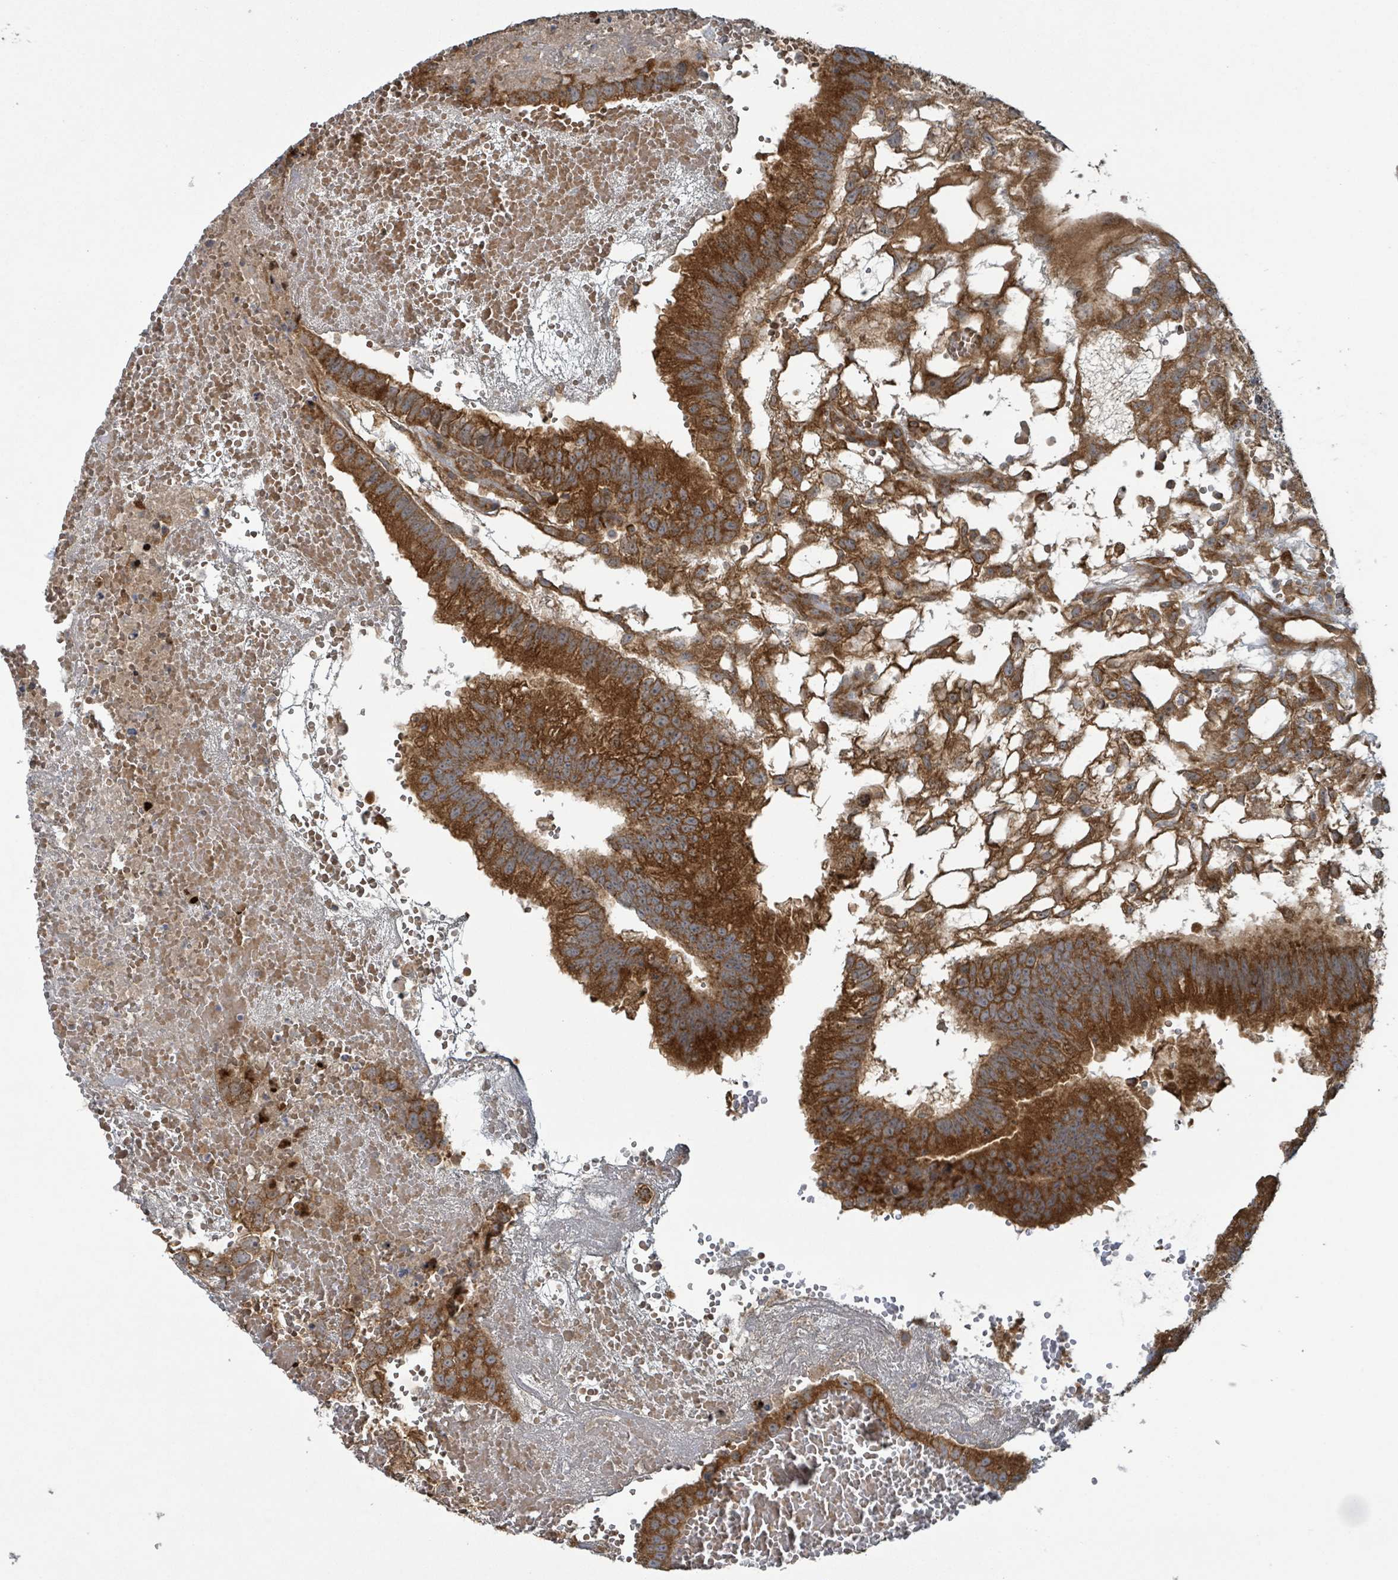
{"staining": {"intensity": "strong", "quantity": ">75%", "location": "cytoplasmic/membranous"}, "tissue": "testis cancer", "cell_type": "Tumor cells", "image_type": "cancer", "snomed": [{"axis": "morphology", "description": "Normal tissue, NOS"}, {"axis": "morphology", "description": "Carcinoma, Embryonal, NOS"}, {"axis": "topography", "description": "Testis"}], "caption": "Immunohistochemical staining of testis cancer displays strong cytoplasmic/membranous protein positivity in approximately >75% of tumor cells.", "gene": "OR51E1", "patient": {"sex": "male", "age": 32}}